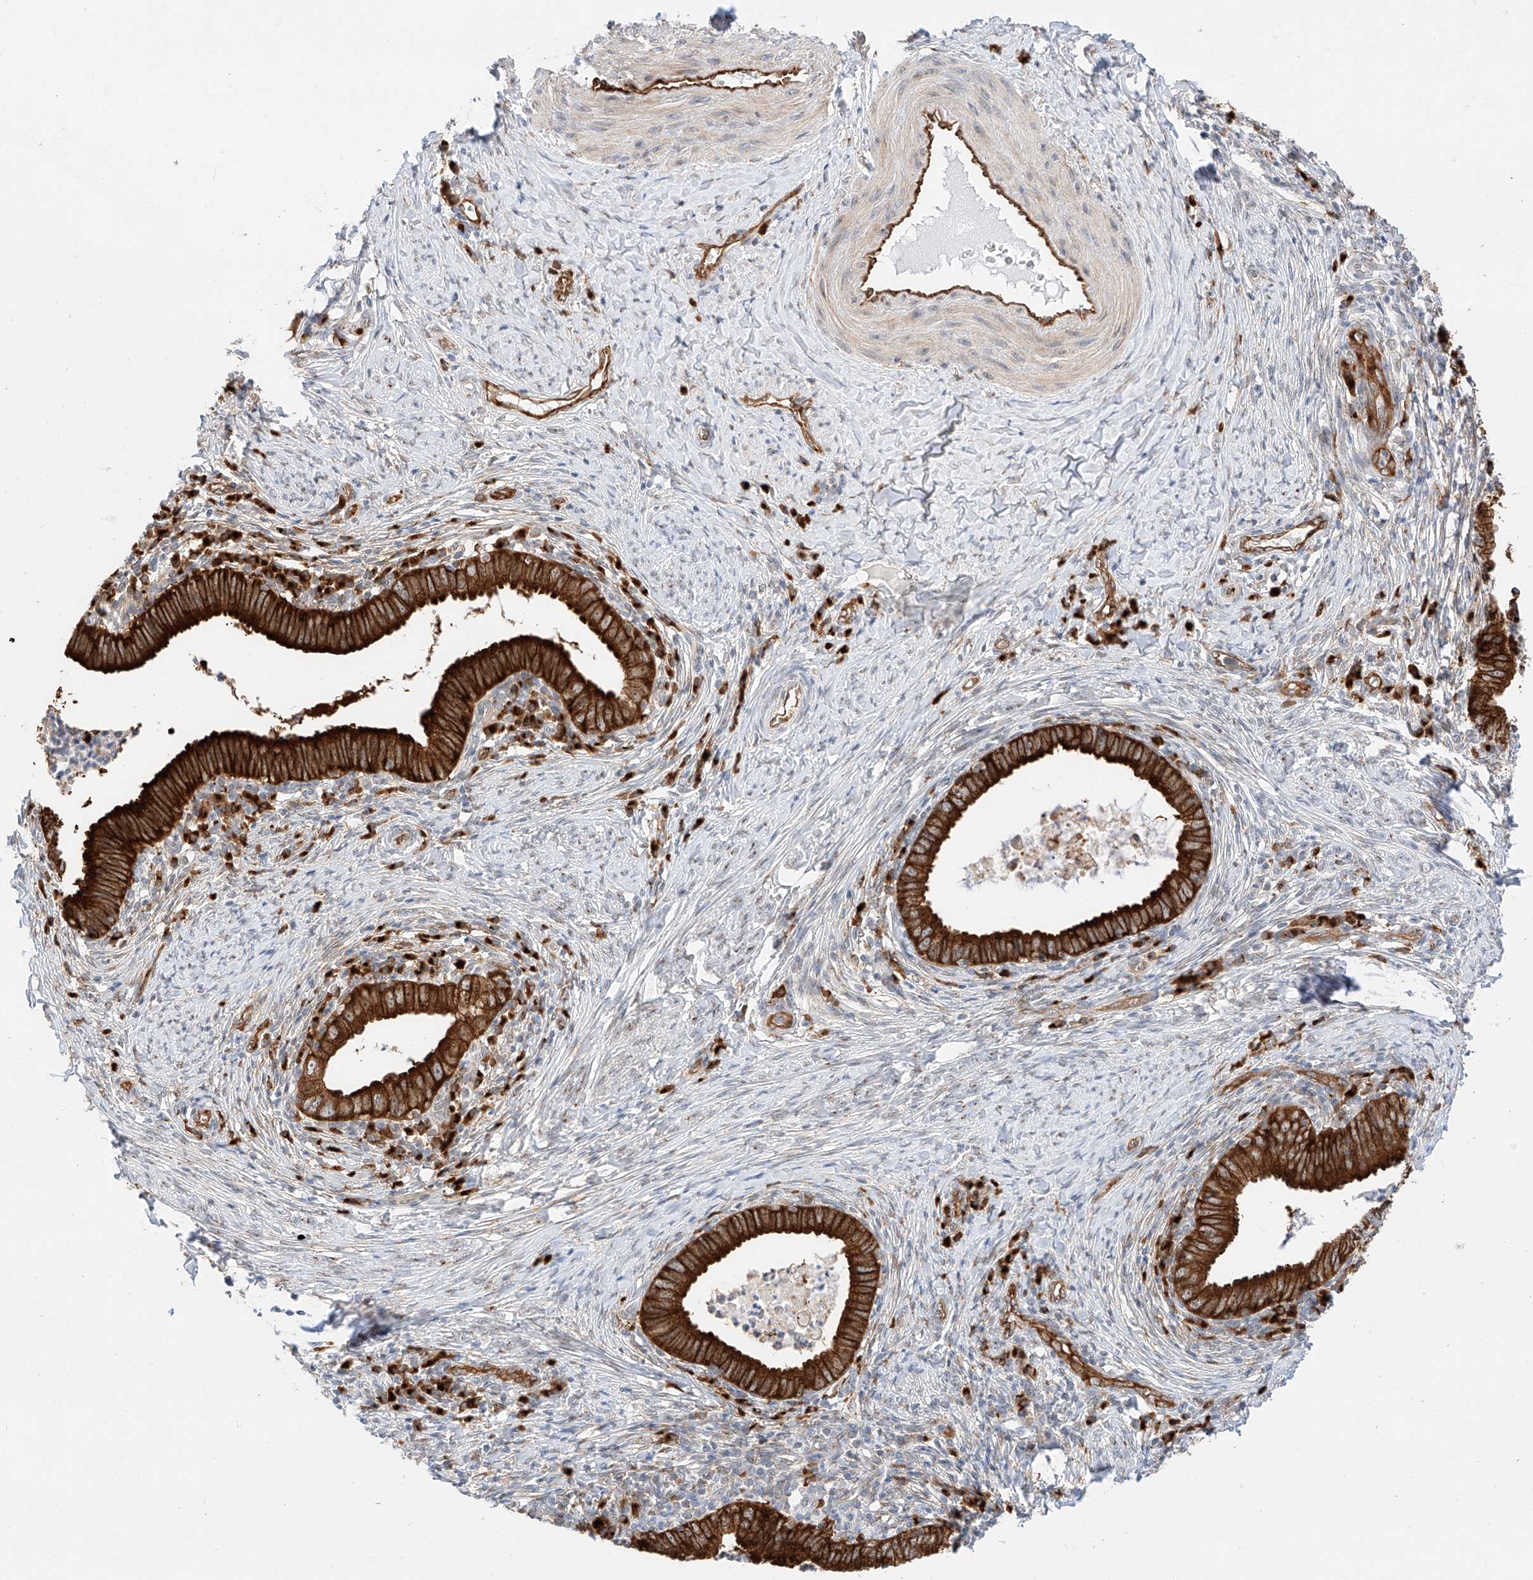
{"staining": {"intensity": "strong", "quantity": ">75%", "location": "cytoplasmic/membranous"}, "tissue": "cervical cancer", "cell_type": "Tumor cells", "image_type": "cancer", "snomed": [{"axis": "morphology", "description": "Adenocarcinoma, NOS"}, {"axis": "topography", "description": "Cervix"}], "caption": "A micrograph showing strong cytoplasmic/membranous positivity in approximately >75% of tumor cells in cervical adenocarcinoma, as visualized by brown immunohistochemical staining.", "gene": "CARMIL1", "patient": {"sex": "female", "age": 36}}